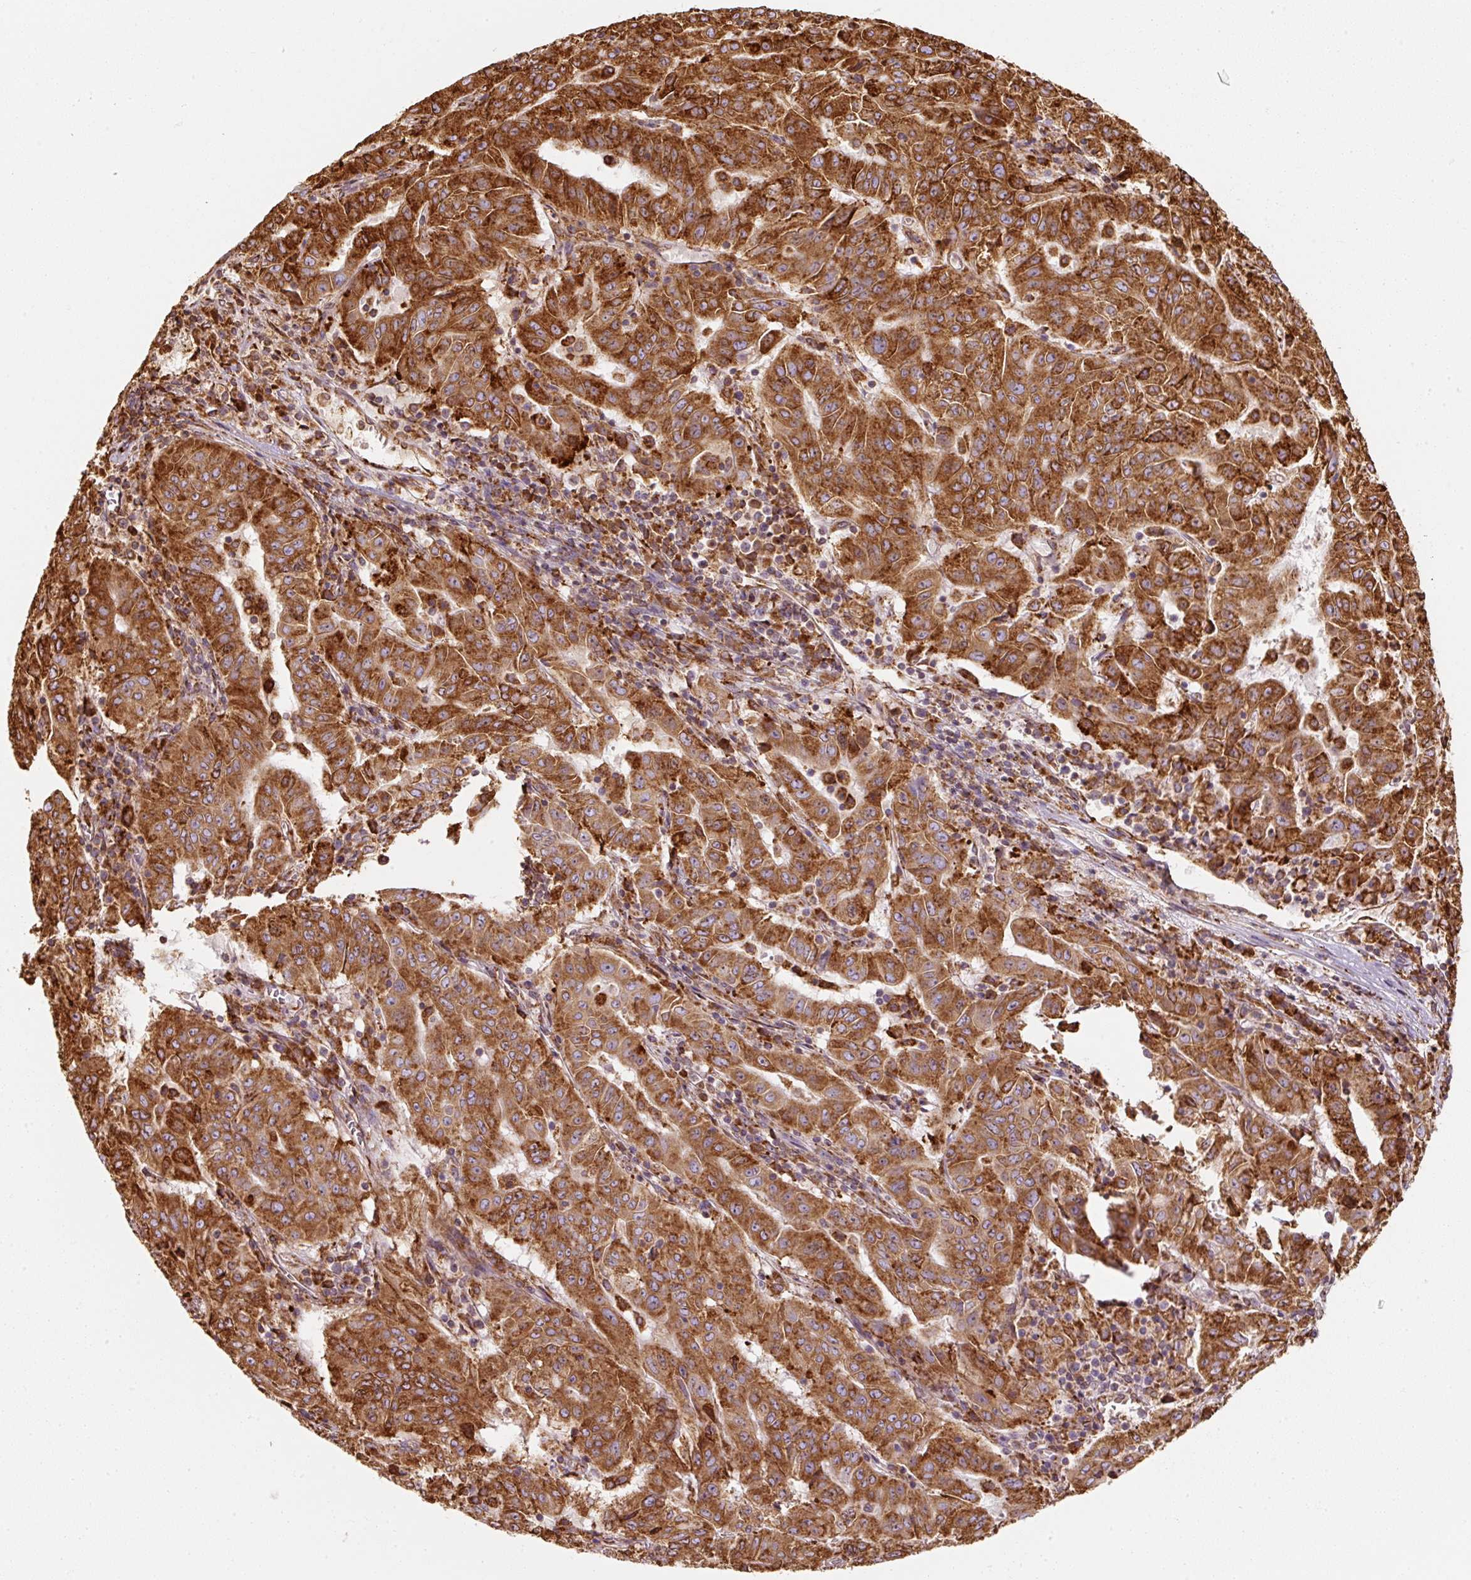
{"staining": {"intensity": "strong", "quantity": ">75%", "location": "cytoplasmic/membranous"}, "tissue": "pancreatic cancer", "cell_type": "Tumor cells", "image_type": "cancer", "snomed": [{"axis": "morphology", "description": "Adenocarcinoma, NOS"}, {"axis": "topography", "description": "Pancreas"}], "caption": "High-magnification brightfield microscopy of pancreatic cancer stained with DAB (3,3'-diaminobenzidine) (brown) and counterstained with hematoxylin (blue). tumor cells exhibit strong cytoplasmic/membranous staining is identified in about>75% of cells. (Brightfield microscopy of DAB IHC at high magnification).", "gene": "PRKCSH", "patient": {"sex": "male", "age": 63}}